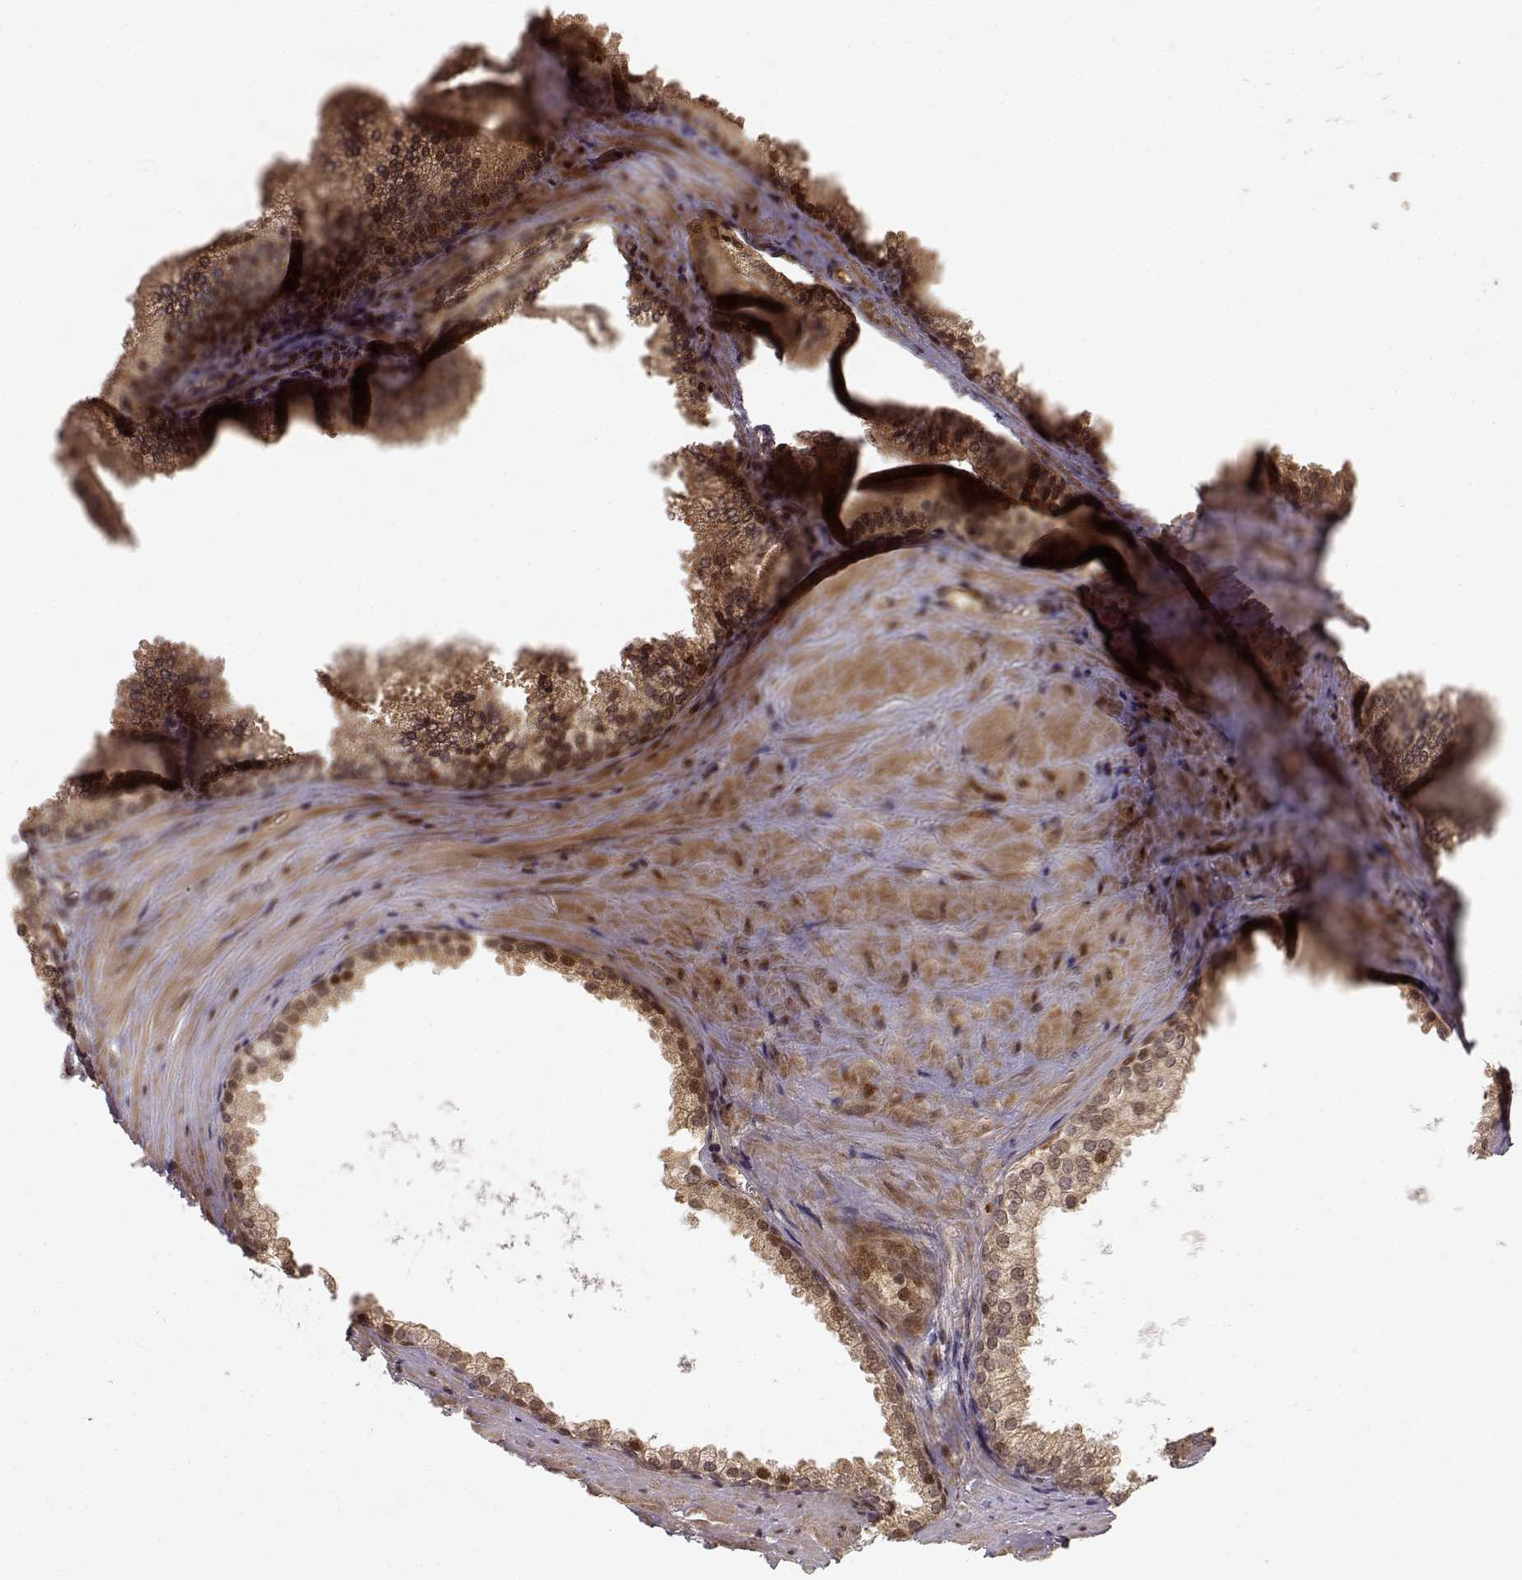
{"staining": {"intensity": "moderate", "quantity": ">75%", "location": "cytoplasmic/membranous,nuclear"}, "tissue": "prostate cancer", "cell_type": "Tumor cells", "image_type": "cancer", "snomed": [{"axis": "morphology", "description": "Adenocarcinoma, Low grade"}, {"axis": "topography", "description": "Prostate"}], "caption": "A histopathology image showing moderate cytoplasmic/membranous and nuclear staining in about >75% of tumor cells in prostate low-grade adenocarcinoma, as visualized by brown immunohistochemical staining.", "gene": "MAEA", "patient": {"sex": "male", "age": 56}}